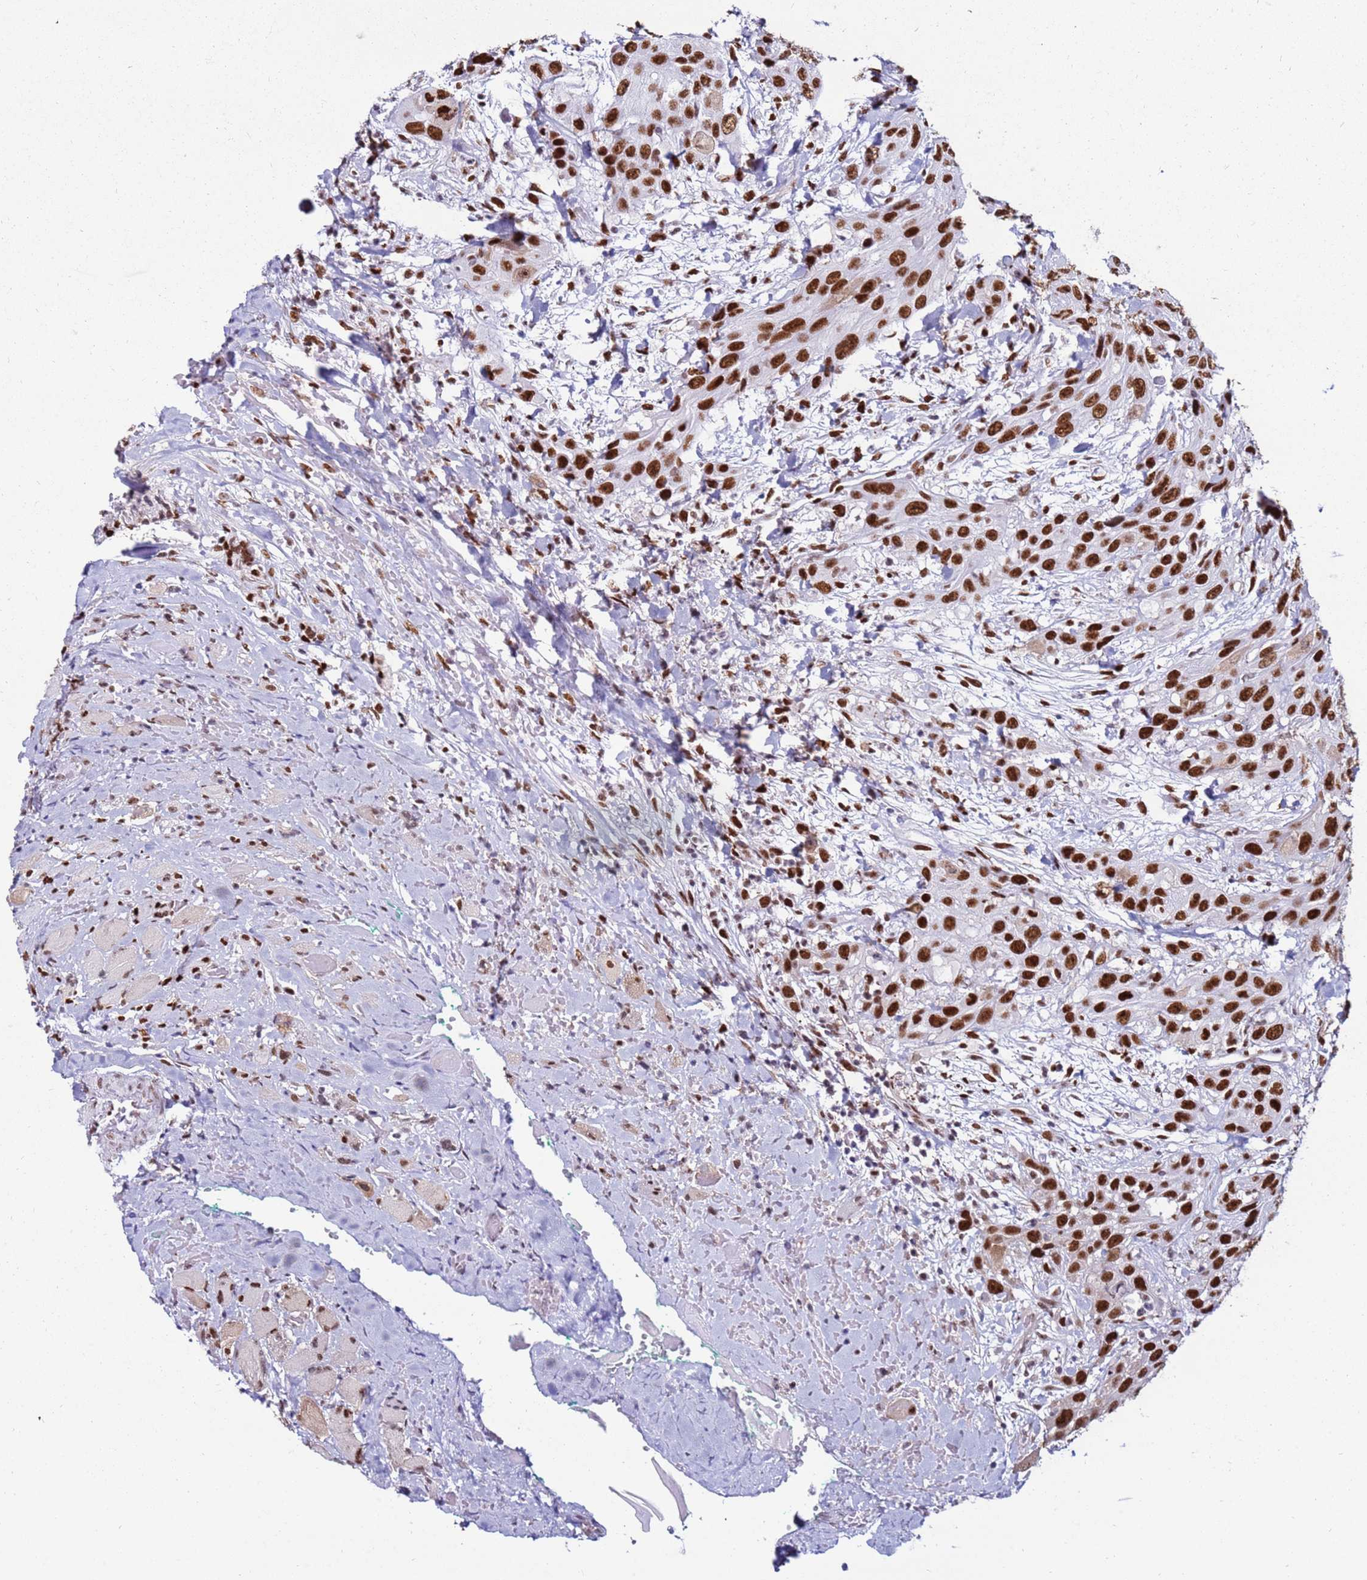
{"staining": {"intensity": "strong", "quantity": ">75%", "location": "nuclear"}, "tissue": "head and neck cancer", "cell_type": "Tumor cells", "image_type": "cancer", "snomed": [{"axis": "morphology", "description": "Squamous cell carcinoma, NOS"}, {"axis": "topography", "description": "Head-Neck"}], "caption": "Human head and neck squamous cell carcinoma stained with a brown dye displays strong nuclear positive expression in approximately >75% of tumor cells.", "gene": "KPNA4", "patient": {"sex": "male", "age": 81}}